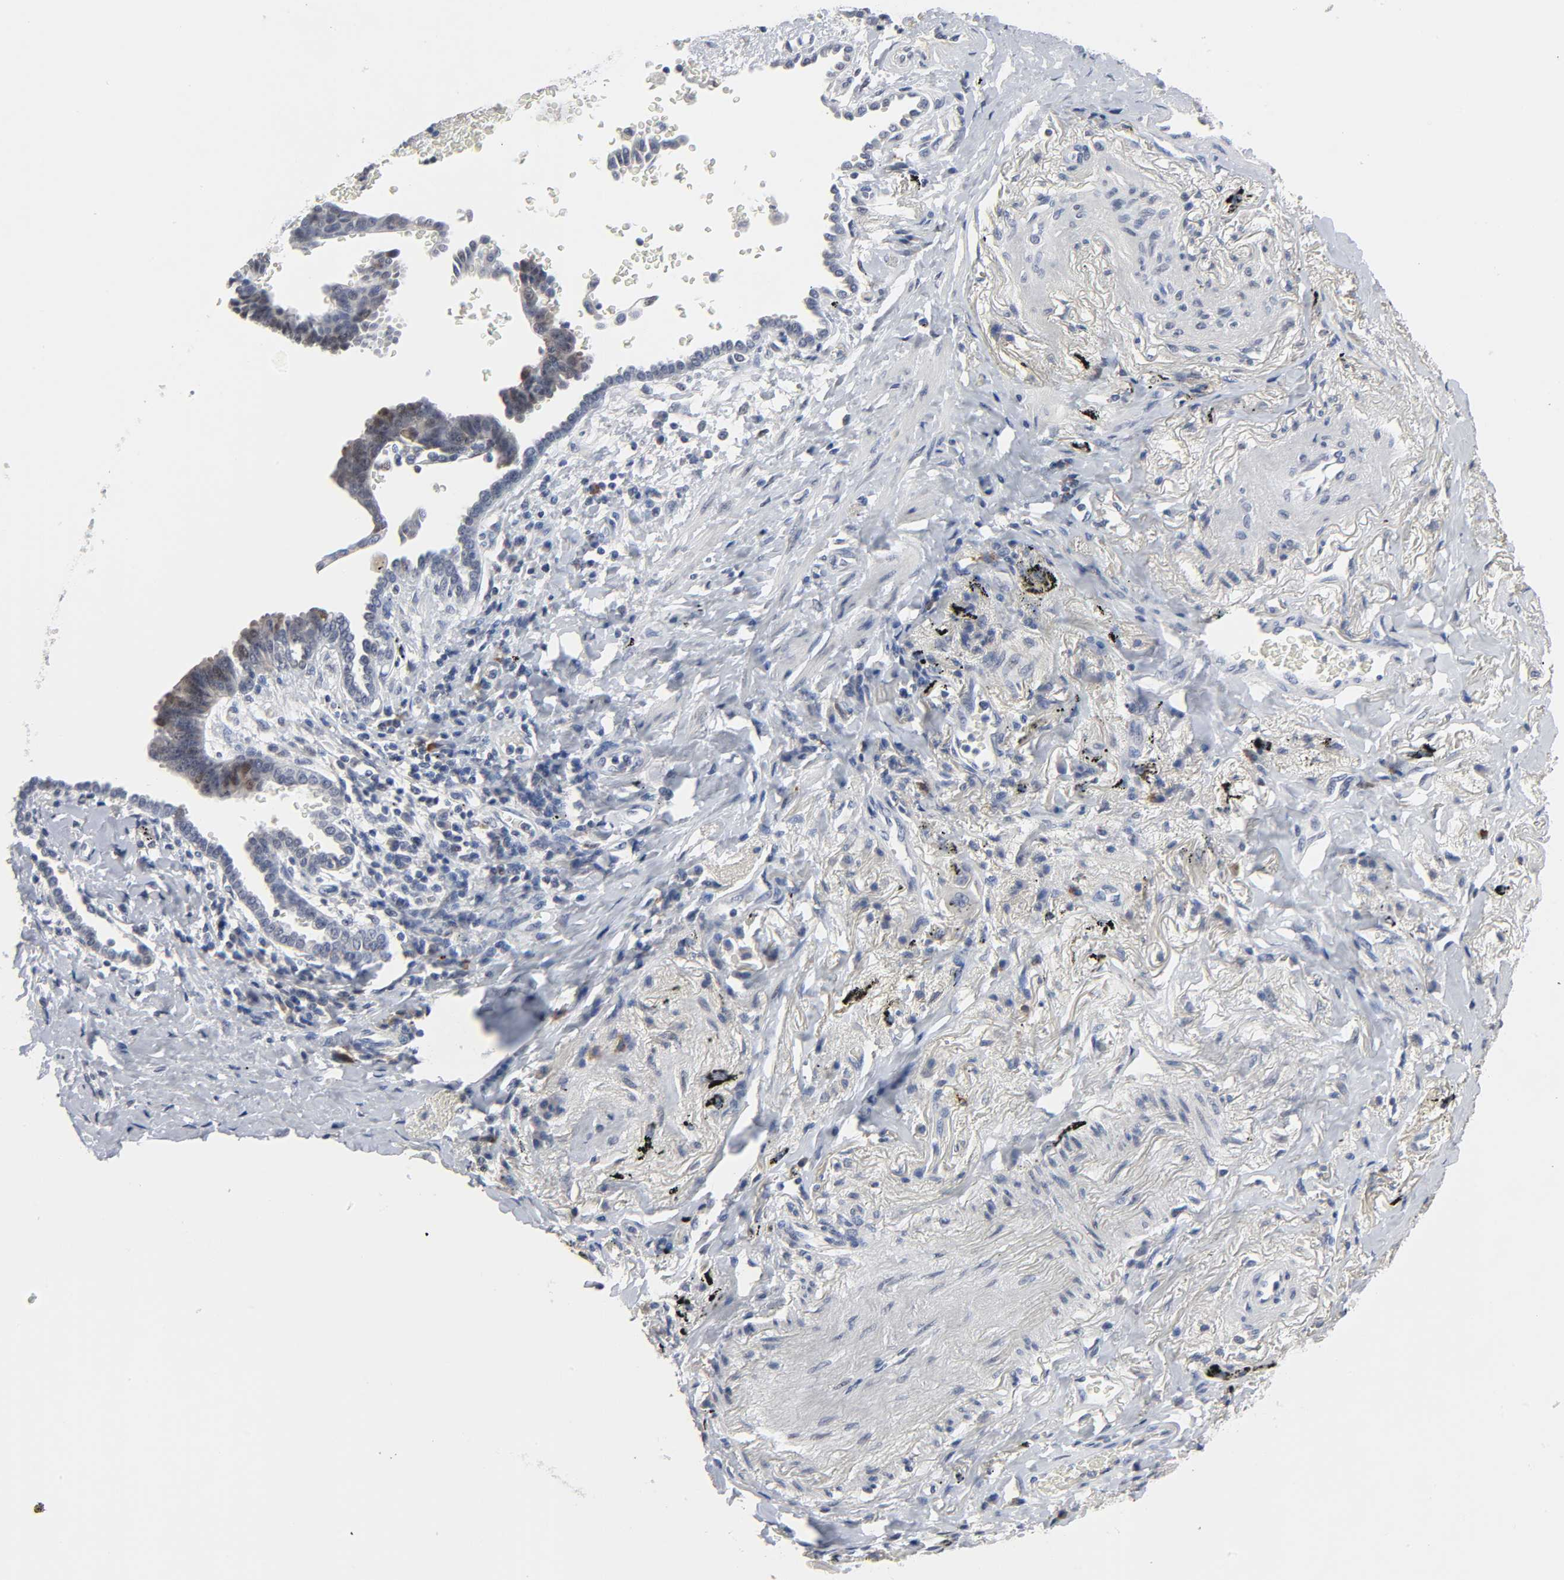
{"staining": {"intensity": "weak", "quantity": "25%-75%", "location": "cytoplasmic/membranous,nuclear"}, "tissue": "lung cancer", "cell_type": "Tumor cells", "image_type": "cancer", "snomed": [{"axis": "morphology", "description": "Adenocarcinoma, NOS"}, {"axis": "topography", "description": "Lung"}], "caption": "A high-resolution photomicrograph shows IHC staining of lung adenocarcinoma, which reveals weak cytoplasmic/membranous and nuclear positivity in about 25%-75% of tumor cells. Nuclei are stained in blue.", "gene": "WEE1", "patient": {"sex": "female", "age": 64}}